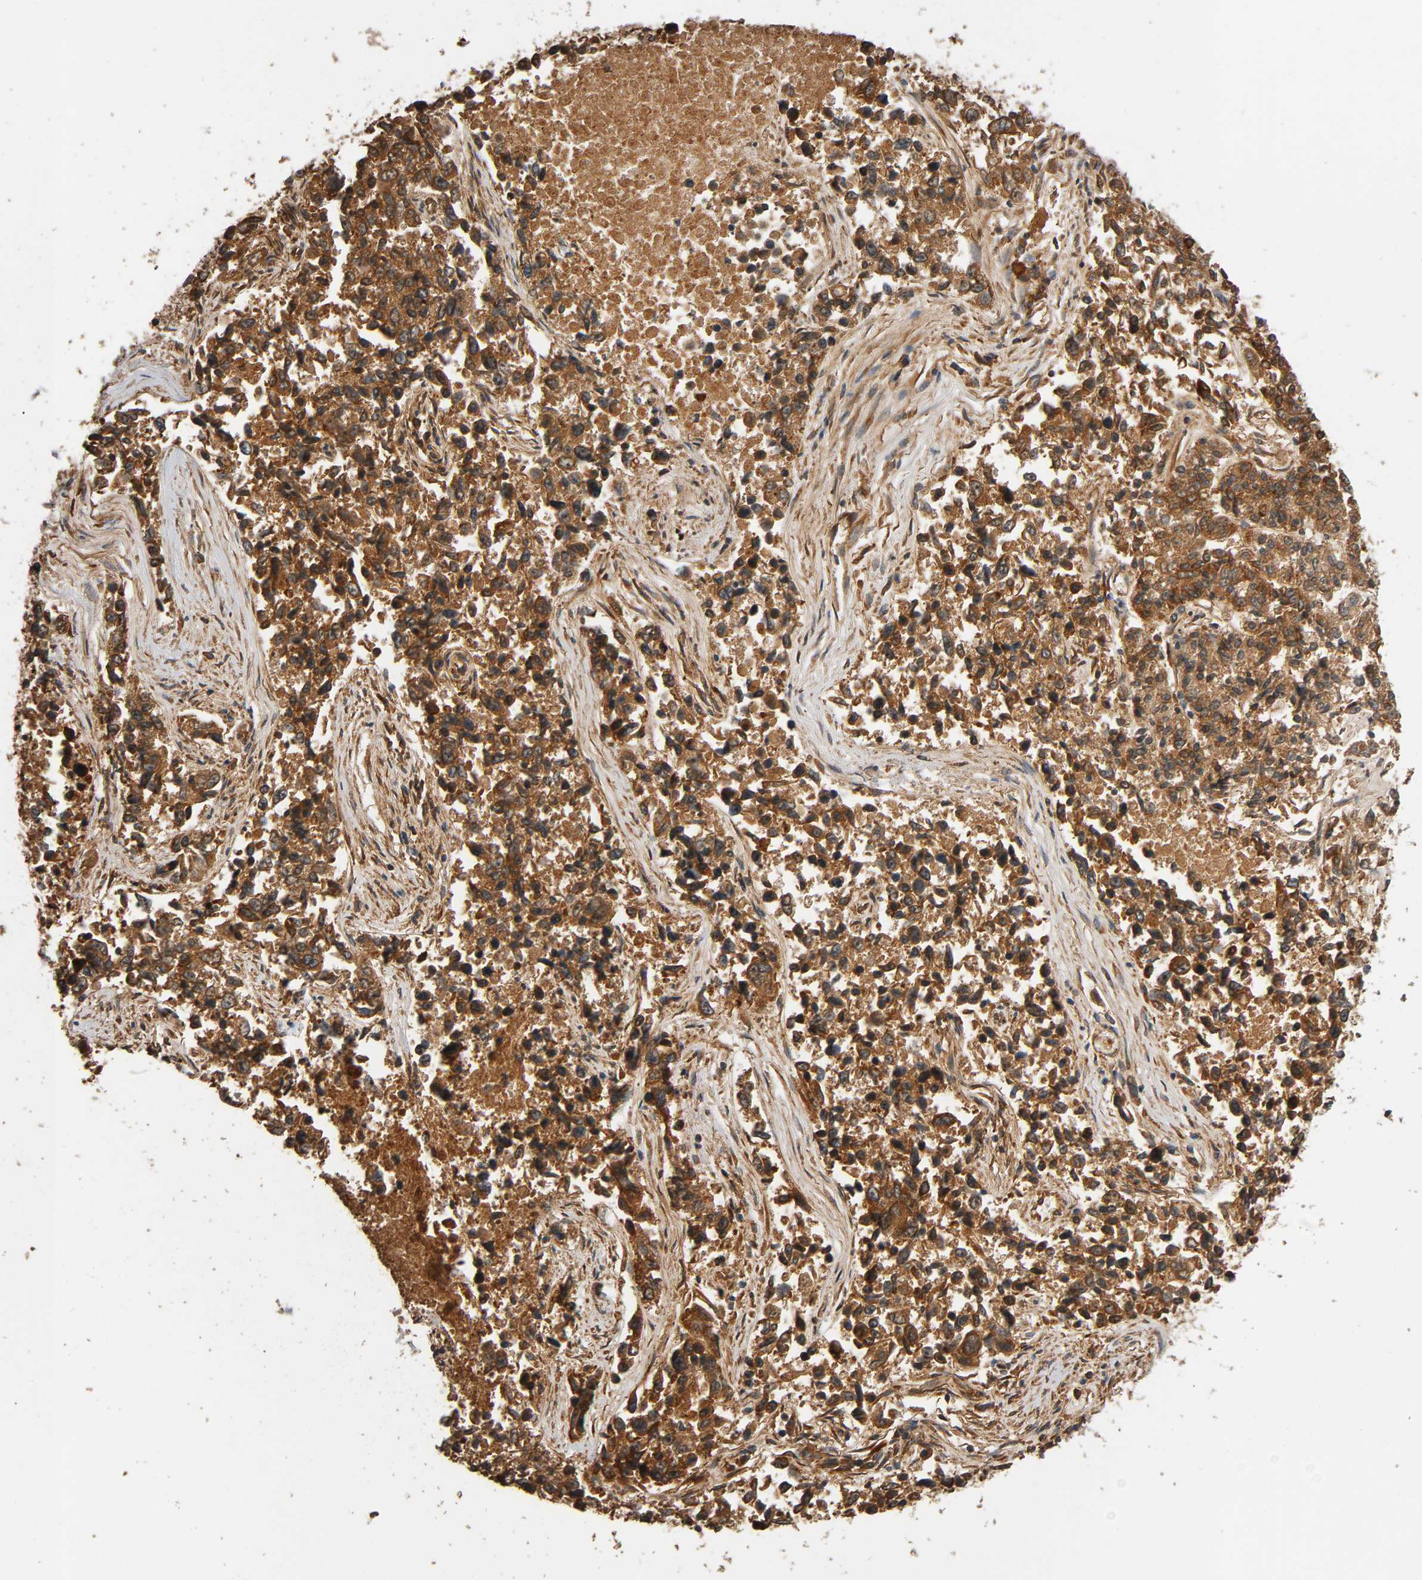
{"staining": {"intensity": "strong", "quantity": ">75%", "location": "cytoplasmic/membranous"}, "tissue": "lung cancer", "cell_type": "Tumor cells", "image_type": "cancer", "snomed": [{"axis": "morphology", "description": "Adenocarcinoma, NOS"}, {"axis": "topography", "description": "Lung"}], "caption": "Immunohistochemical staining of lung adenocarcinoma demonstrates high levels of strong cytoplasmic/membranous protein staining in approximately >75% of tumor cells.", "gene": "MAP3K8", "patient": {"sex": "male", "age": 84}}